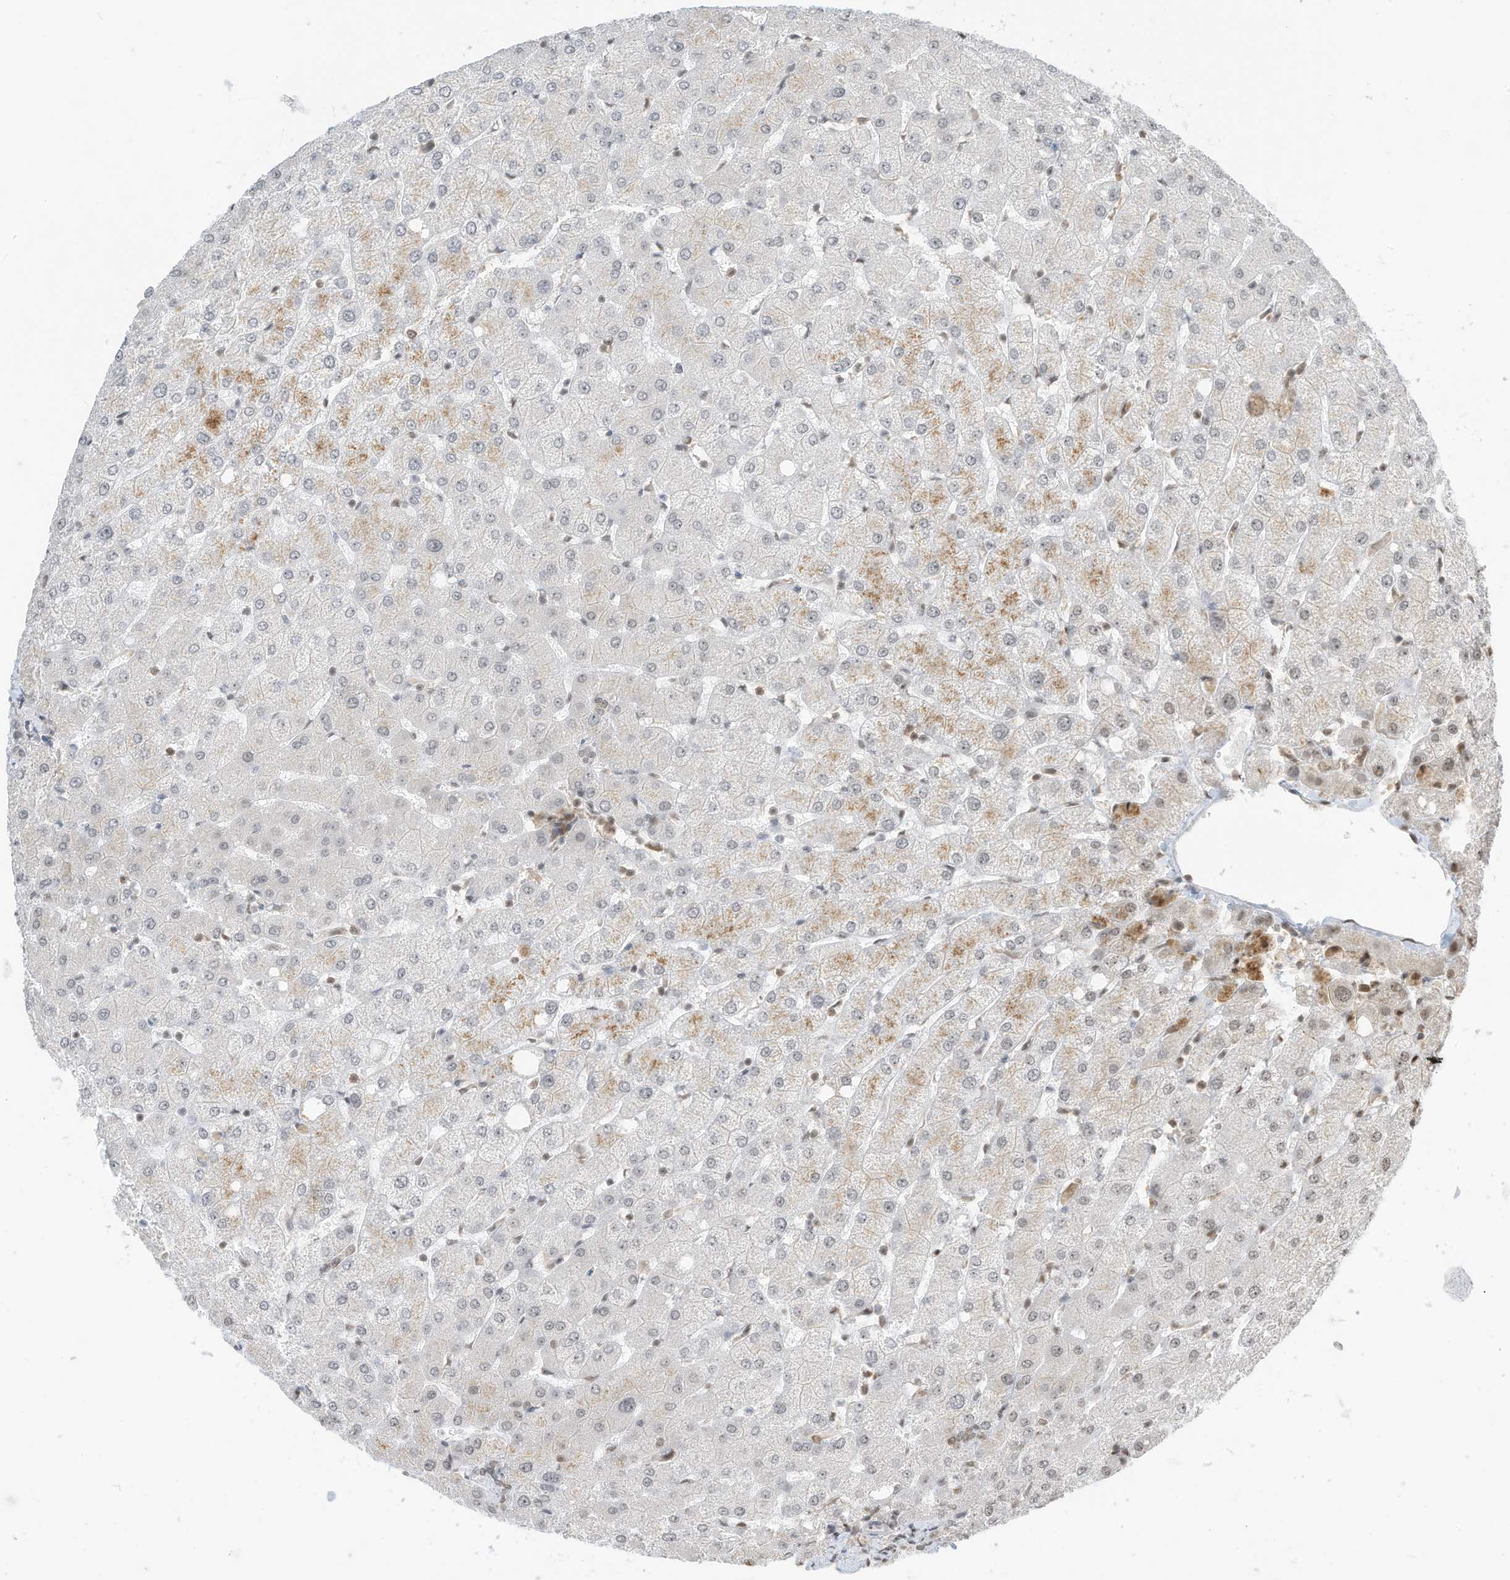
{"staining": {"intensity": "negative", "quantity": "none", "location": "none"}, "tissue": "liver", "cell_type": "Cholangiocytes", "image_type": "normal", "snomed": [{"axis": "morphology", "description": "Normal tissue, NOS"}, {"axis": "topography", "description": "Liver"}], "caption": "An image of human liver is negative for staining in cholangiocytes.", "gene": "ZNF195", "patient": {"sex": "female", "age": 54}}